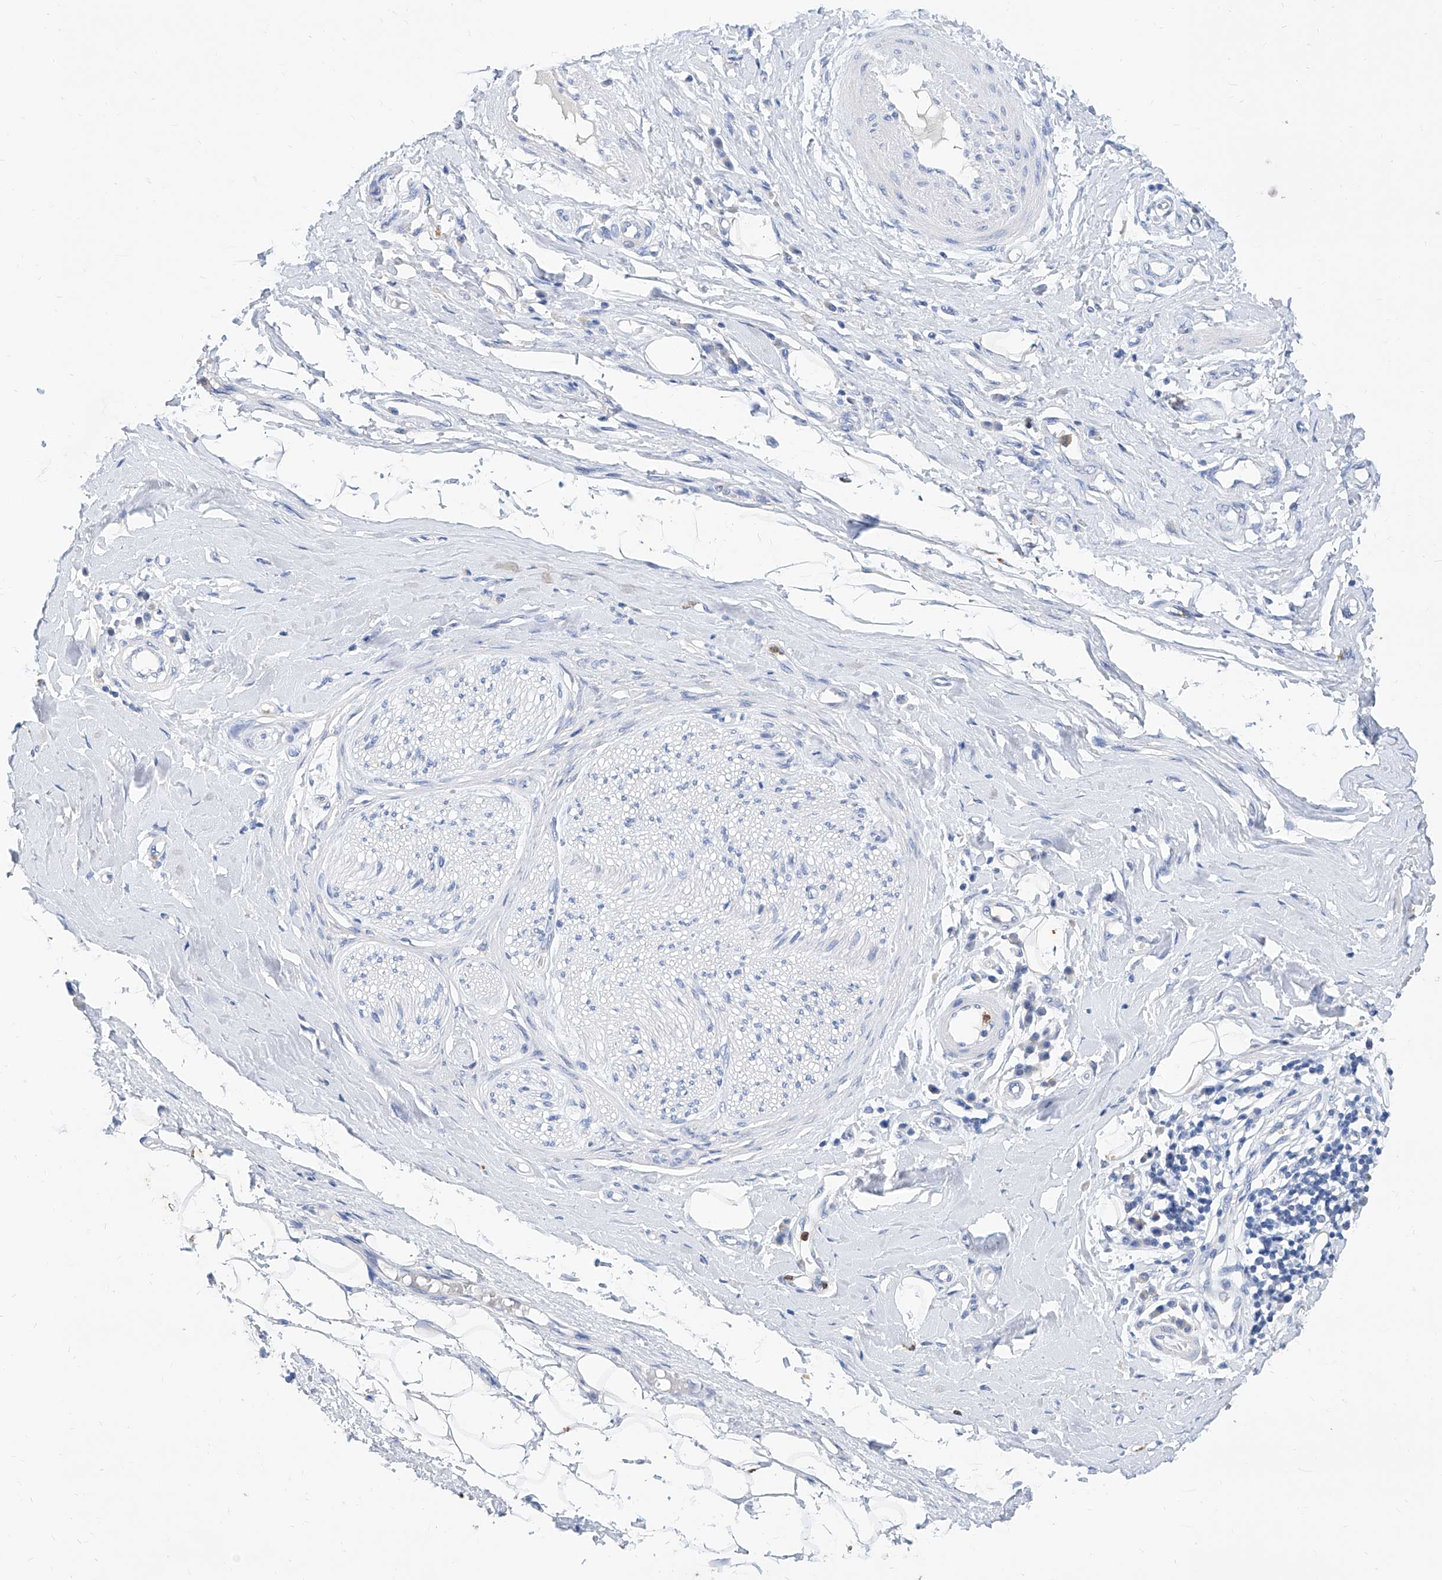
{"staining": {"intensity": "negative", "quantity": "none", "location": "none"}, "tissue": "adipose tissue", "cell_type": "Adipocytes", "image_type": "normal", "snomed": [{"axis": "morphology", "description": "Normal tissue, NOS"}, {"axis": "morphology", "description": "Adenocarcinoma, NOS"}, {"axis": "topography", "description": "Esophagus"}, {"axis": "topography", "description": "Stomach, upper"}, {"axis": "topography", "description": "Peripheral nerve tissue"}], "caption": "Immunohistochemistry micrograph of unremarkable adipose tissue: adipose tissue stained with DAB (3,3'-diaminobenzidine) demonstrates no significant protein staining in adipocytes.", "gene": "SLC25A29", "patient": {"sex": "male", "age": 62}}